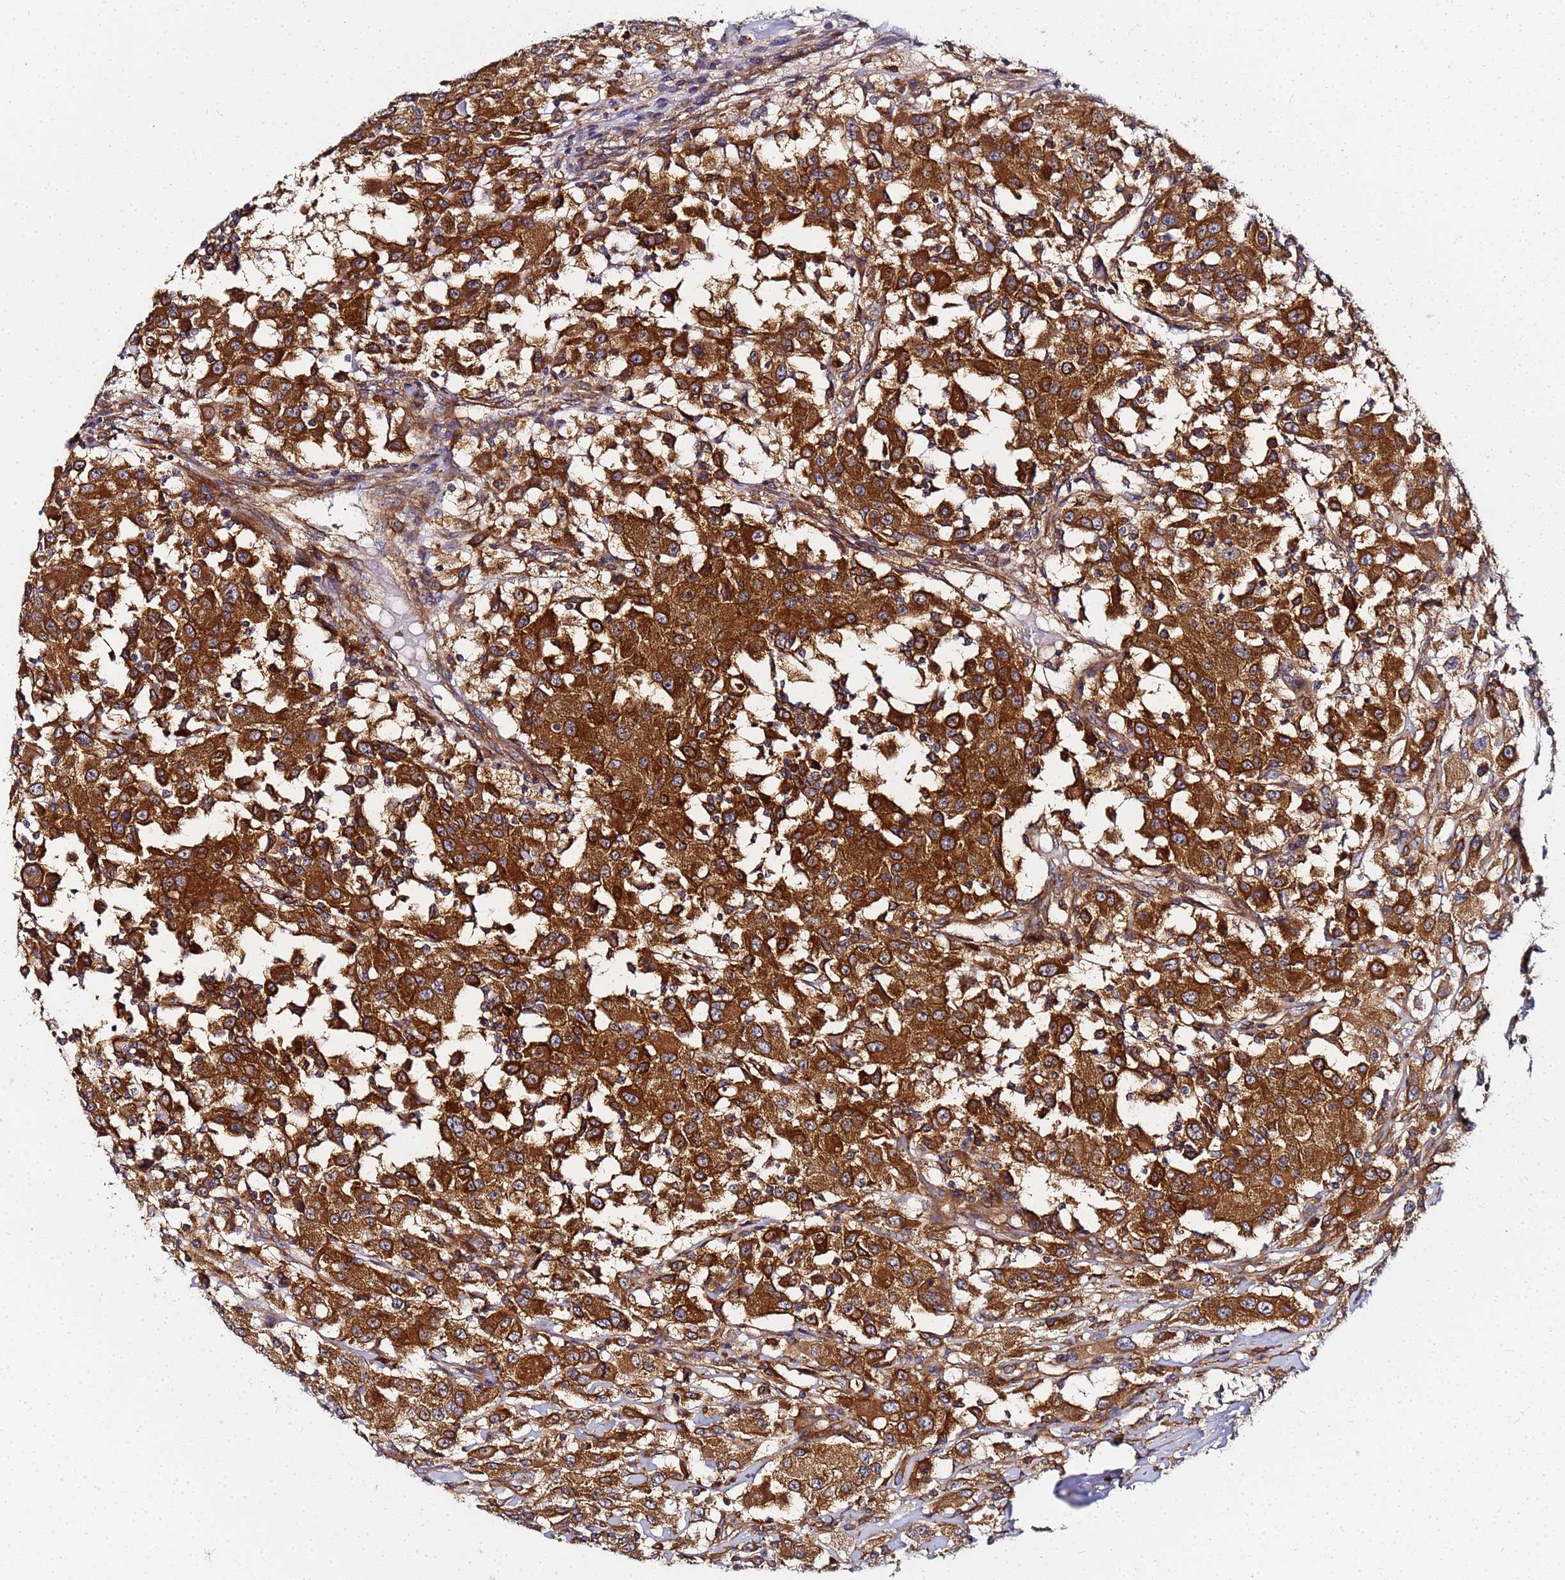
{"staining": {"intensity": "strong", "quantity": ">75%", "location": "cytoplasmic/membranous"}, "tissue": "renal cancer", "cell_type": "Tumor cells", "image_type": "cancer", "snomed": [{"axis": "morphology", "description": "Adenocarcinoma, NOS"}, {"axis": "topography", "description": "Kidney"}], "caption": "High-power microscopy captured an immunohistochemistry (IHC) histopathology image of renal adenocarcinoma, revealing strong cytoplasmic/membranous staining in about >75% of tumor cells.", "gene": "CHM", "patient": {"sex": "female", "age": 67}}